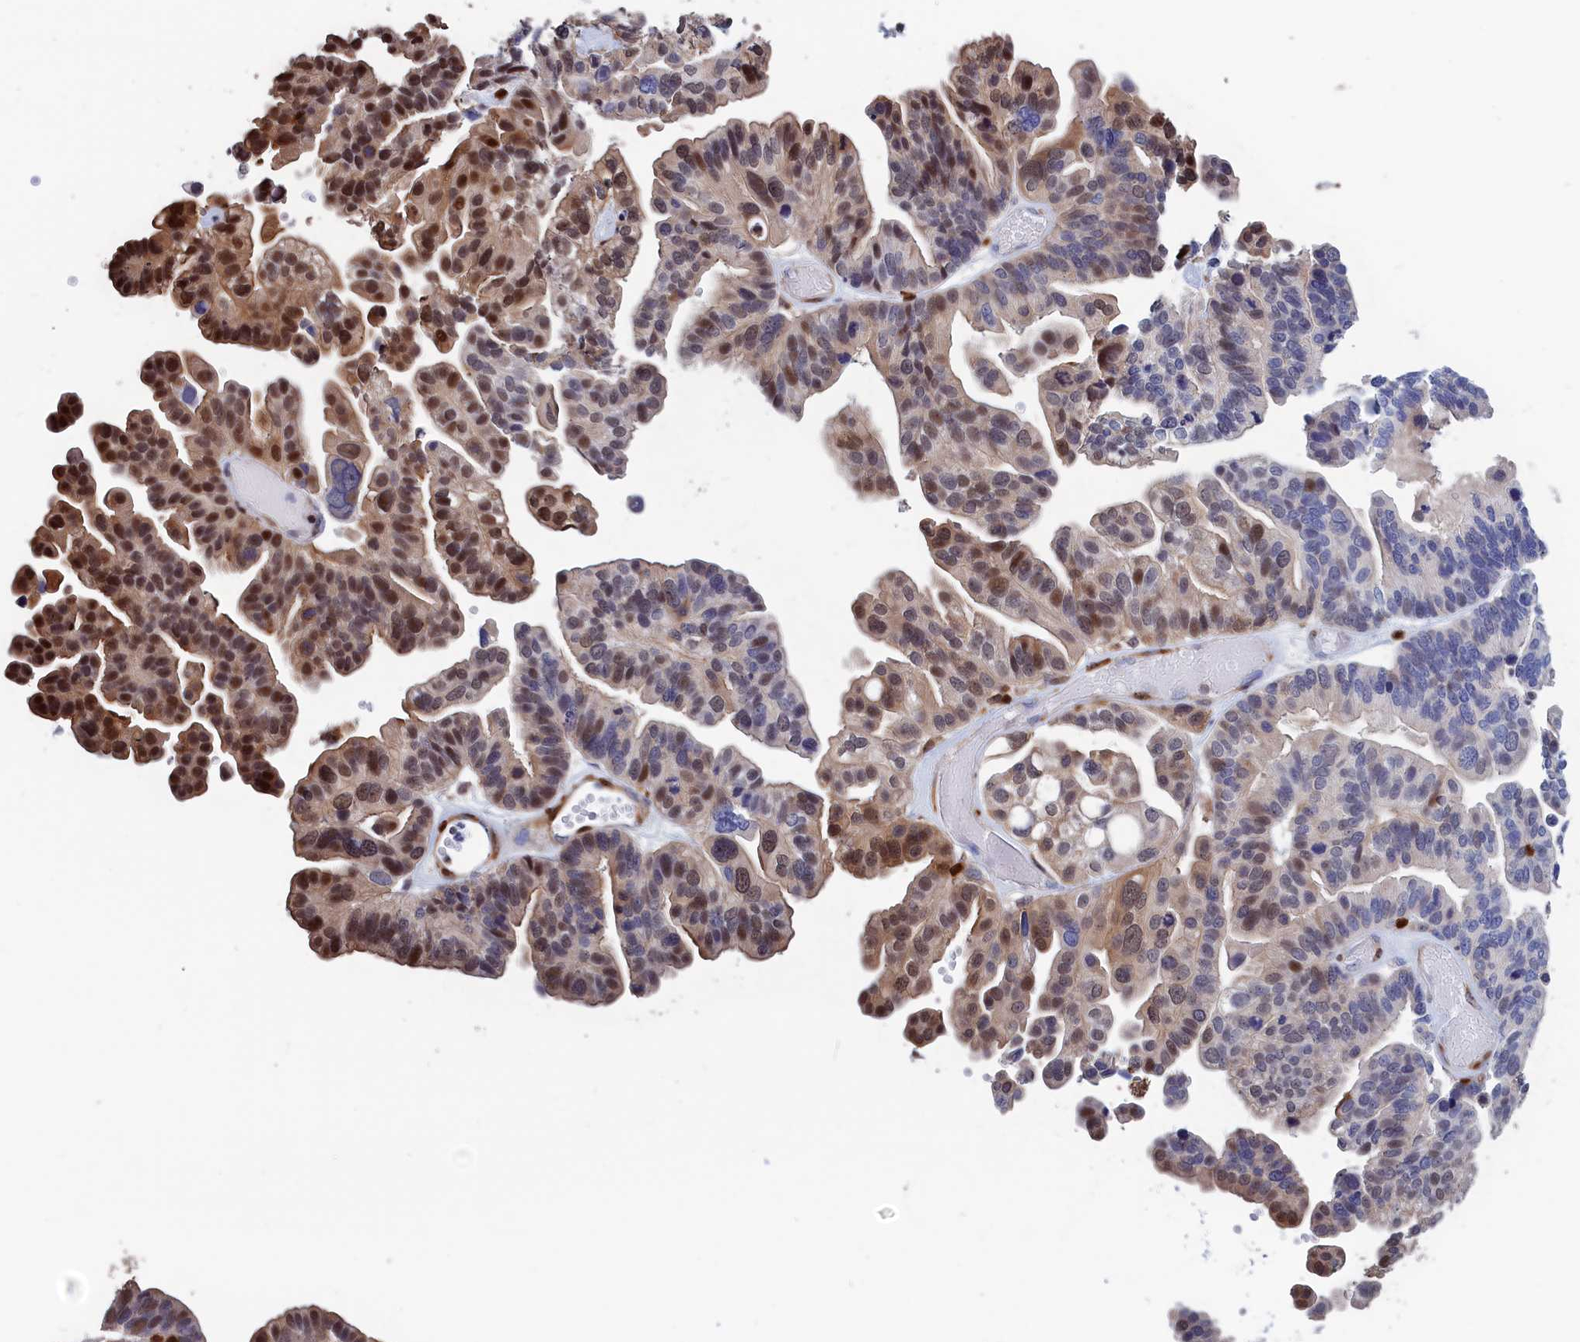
{"staining": {"intensity": "moderate", "quantity": "25%-75%", "location": "nuclear"}, "tissue": "ovarian cancer", "cell_type": "Tumor cells", "image_type": "cancer", "snomed": [{"axis": "morphology", "description": "Cystadenocarcinoma, serous, NOS"}, {"axis": "topography", "description": "Ovary"}], "caption": "A photomicrograph showing moderate nuclear expression in about 25%-75% of tumor cells in serous cystadenocarcinoma (ovarian), as visualized by brown immunohistochemical staining.", "gene": "CRIP1", "patient": {"sex": "female", "age": 56}}